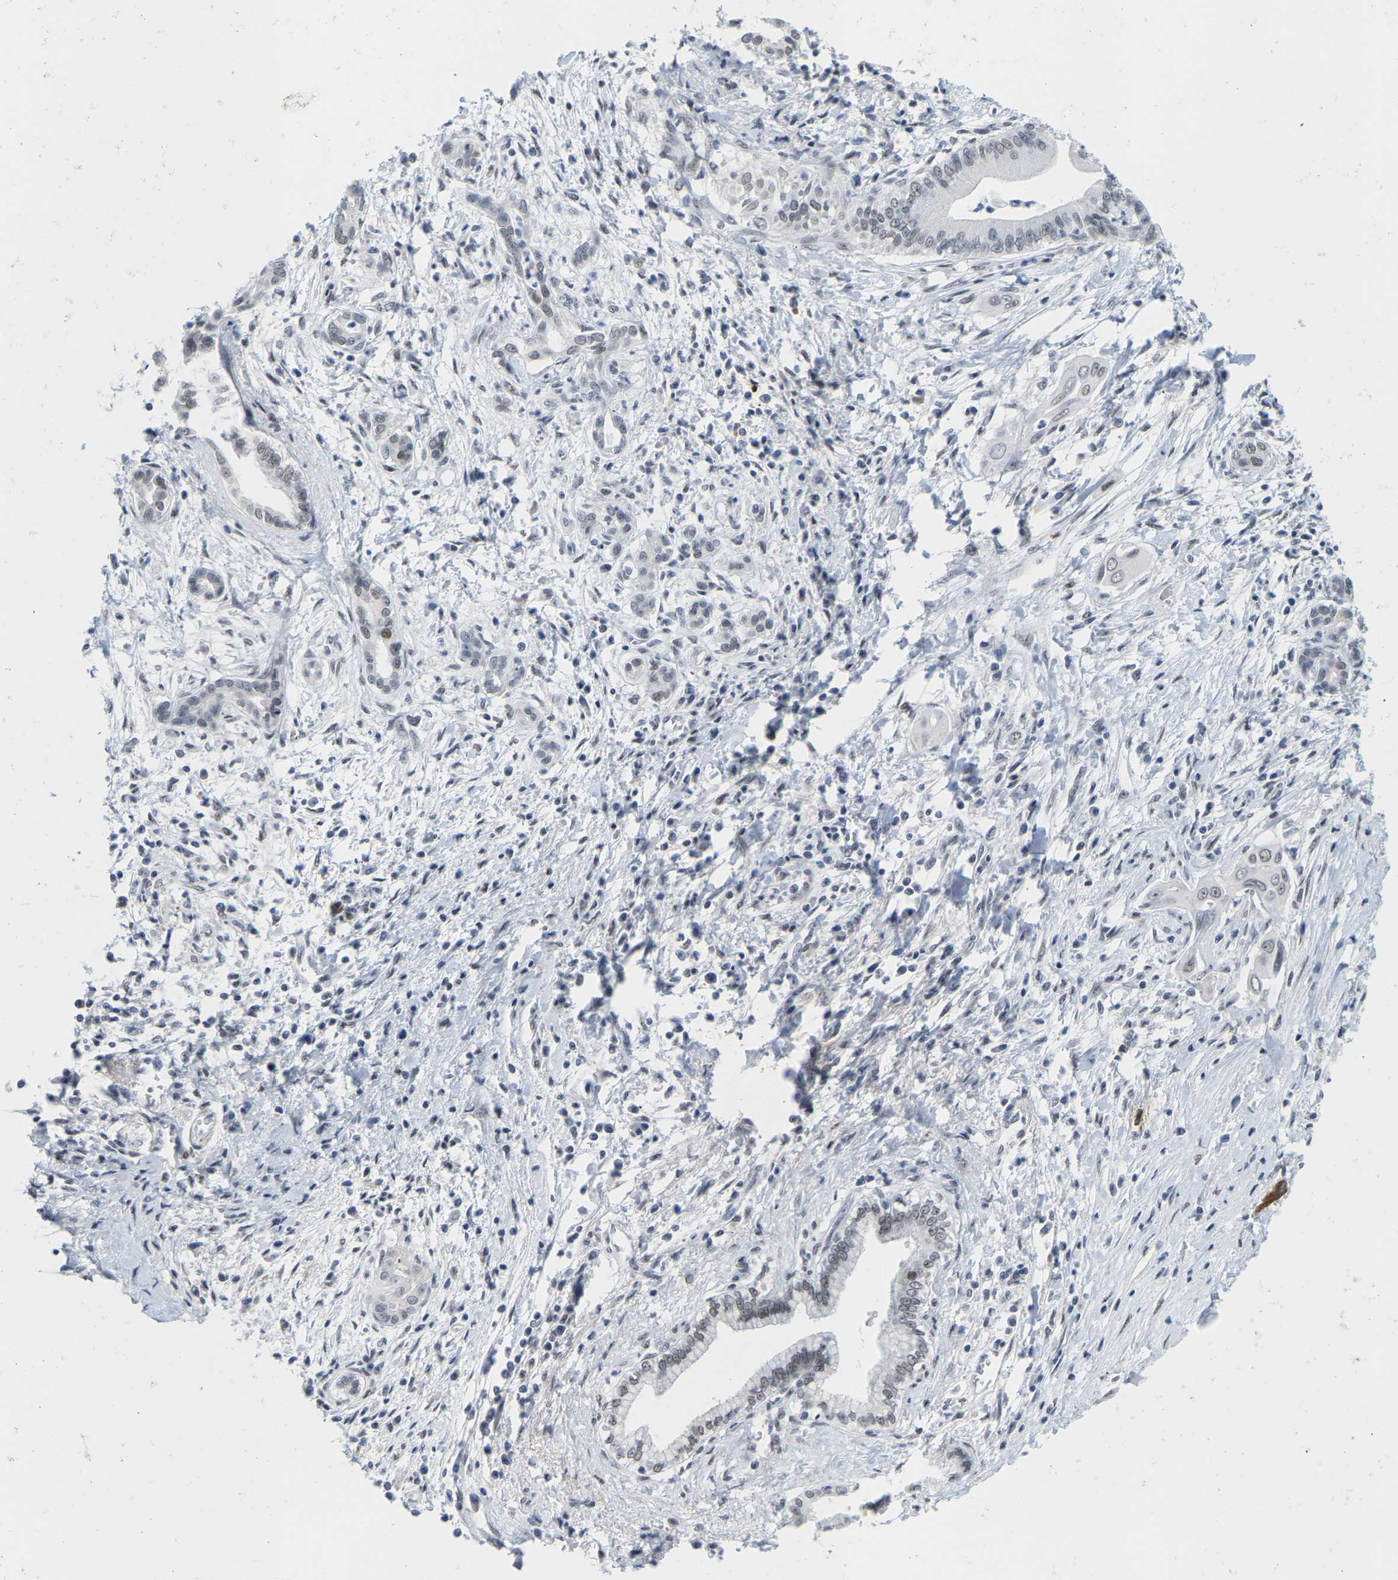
{"staining": {"intensity": "weak", "quantity": "<25%", "location": "nuclear"}, "tissue": "pancreatic cancer", "cell_type": "Tumor cells", "image_type": "cancer", "snomed": [{"axis": "morphology", "description": "Adenocarcinoma, NOS"}, {"axis": "topography", "description": "Pancreas"}], "caption": "The immunohistochemistry micrograph has no significant positivity in tumor cells of pancreatic adenocarcinoma tissue.", "gene": "SETD1B", "patient": {"sex": "male", "age": 58}}